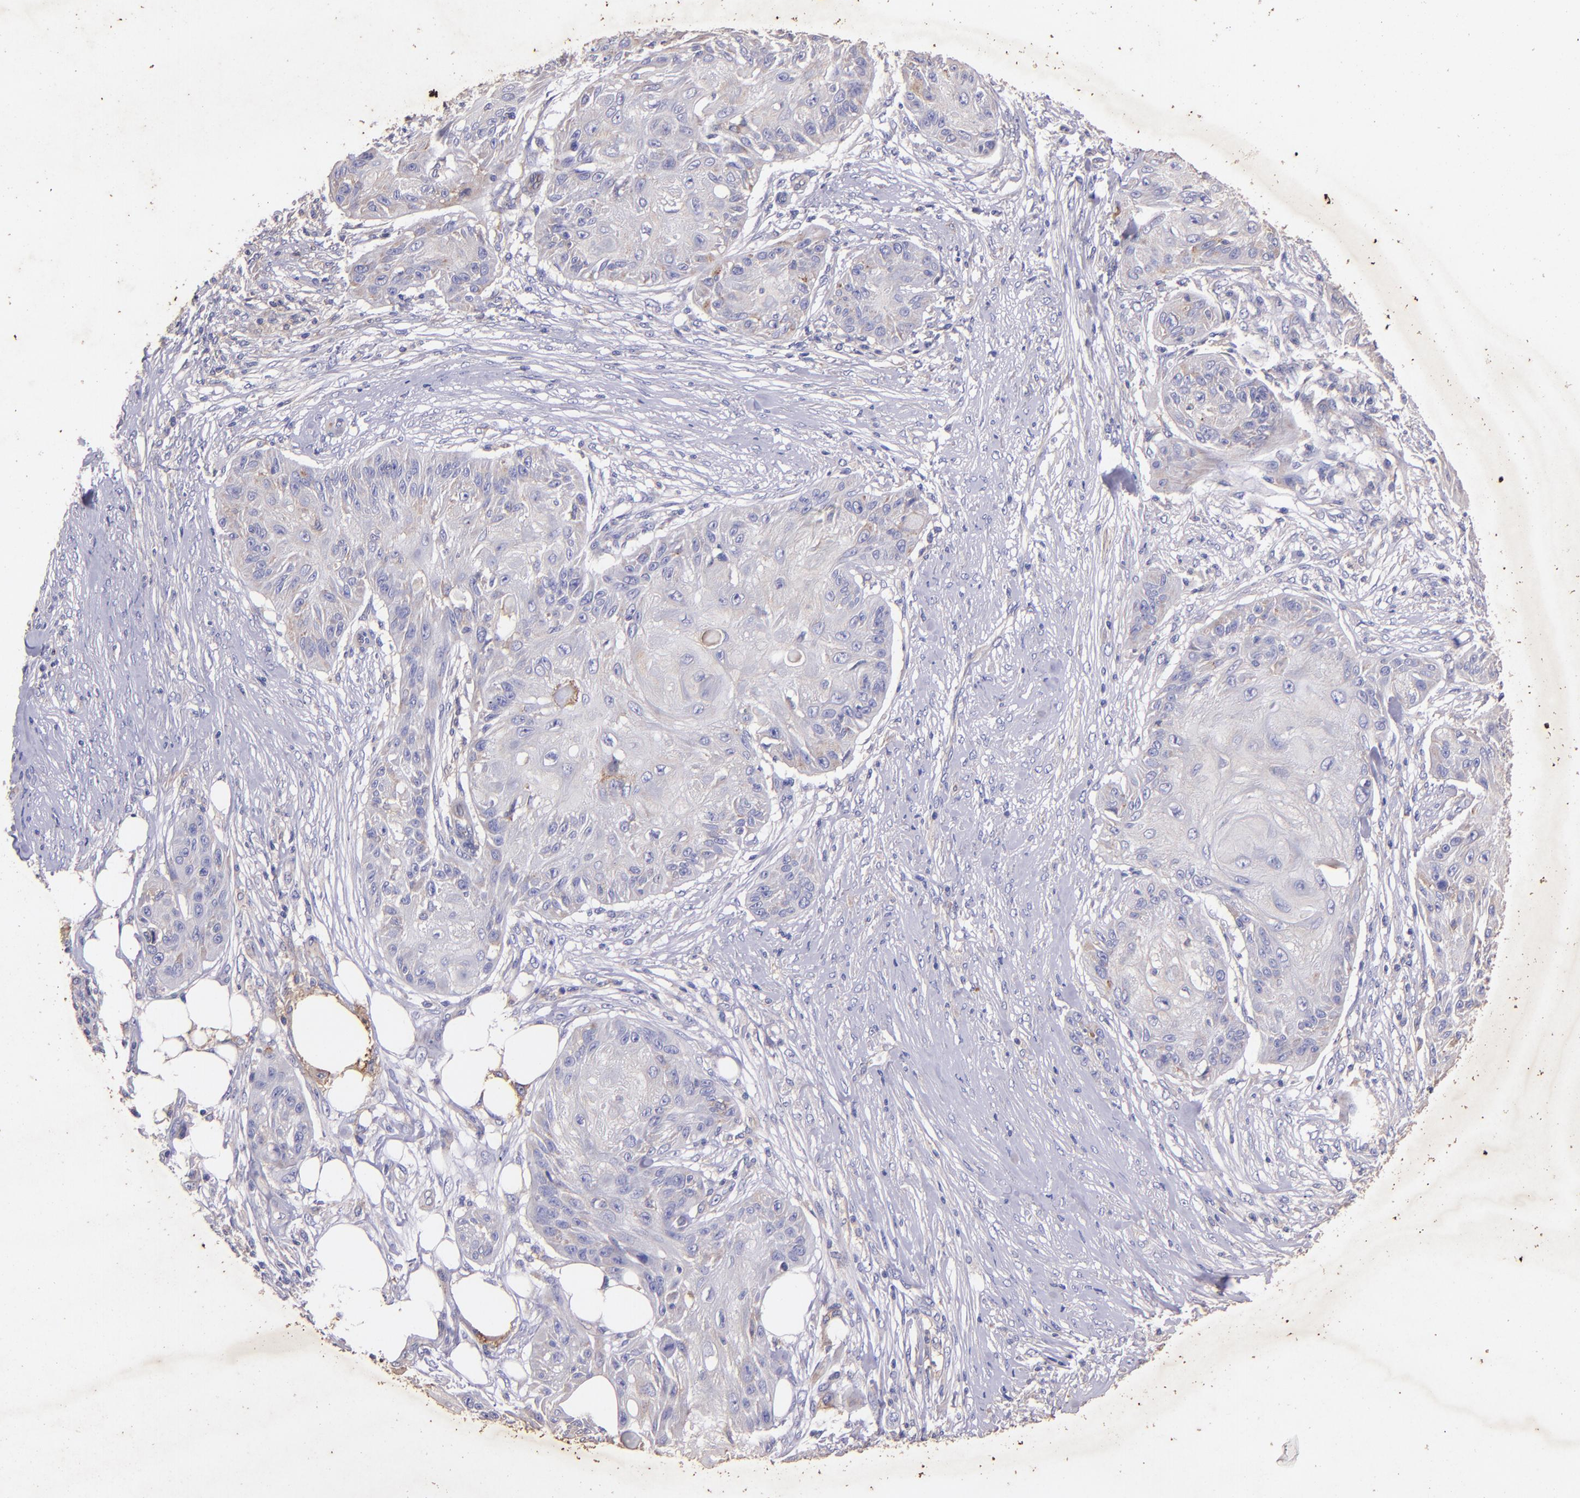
{"staining": {"intensity": "weak", "quantity": "<25%", "location": "cytoplasmic/membranous"}, "tissue": "skin cancer", "cell_type": "Tumor cells", "image_type": "cancer", "snomed": [{"axis": "morphology", "description": "Squamous cell carcinoma, NOS"}, {"axis": "topography", "description": "Skin"}], "caption": "A high-resolution histopathology image shows IHC staining of skin cancer (squamous cell carcinoma), which displays no significant expression in tumor cells.", "gene": "RET", "patient": {"sex": "female", "age": 88}}